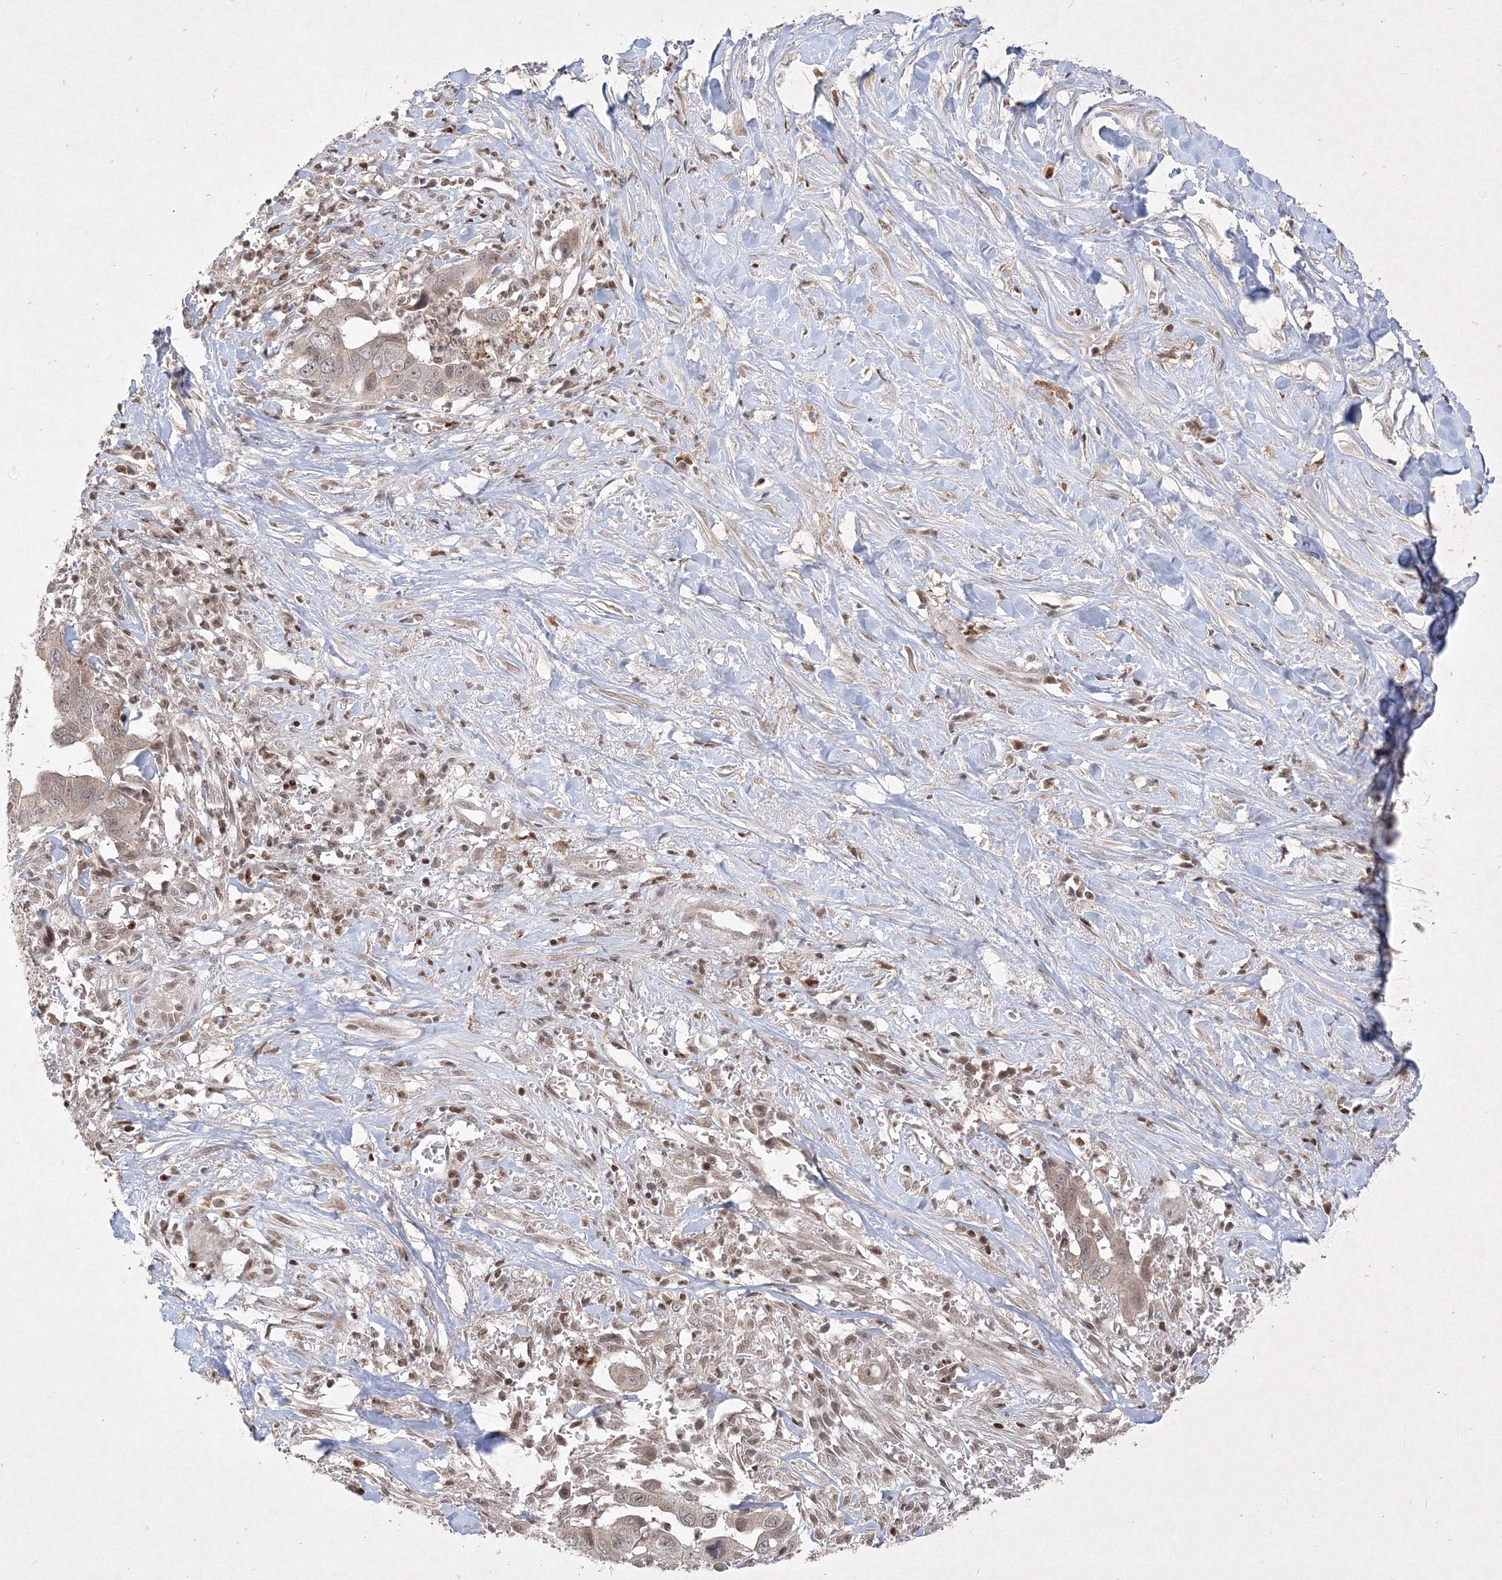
{"staining": {"intensity": "weak", "quantity": "<25%", "location": "cytoplasmic/membranous"}, "tissue": "liver cancer", "cell_type": "Tumor cells", "image_type": "cancer", "snomed": [{"axis": "morphology", "description": "Cholangiocarcinoma"}, {"axis": "topography", "description": "Liver"}], "caption": "Liver cancer was stained to show a protein in brown. There is no significant expression in tumor cells.", "gene": "TAB1", "patient": {"sex": "female", "age": 79}}